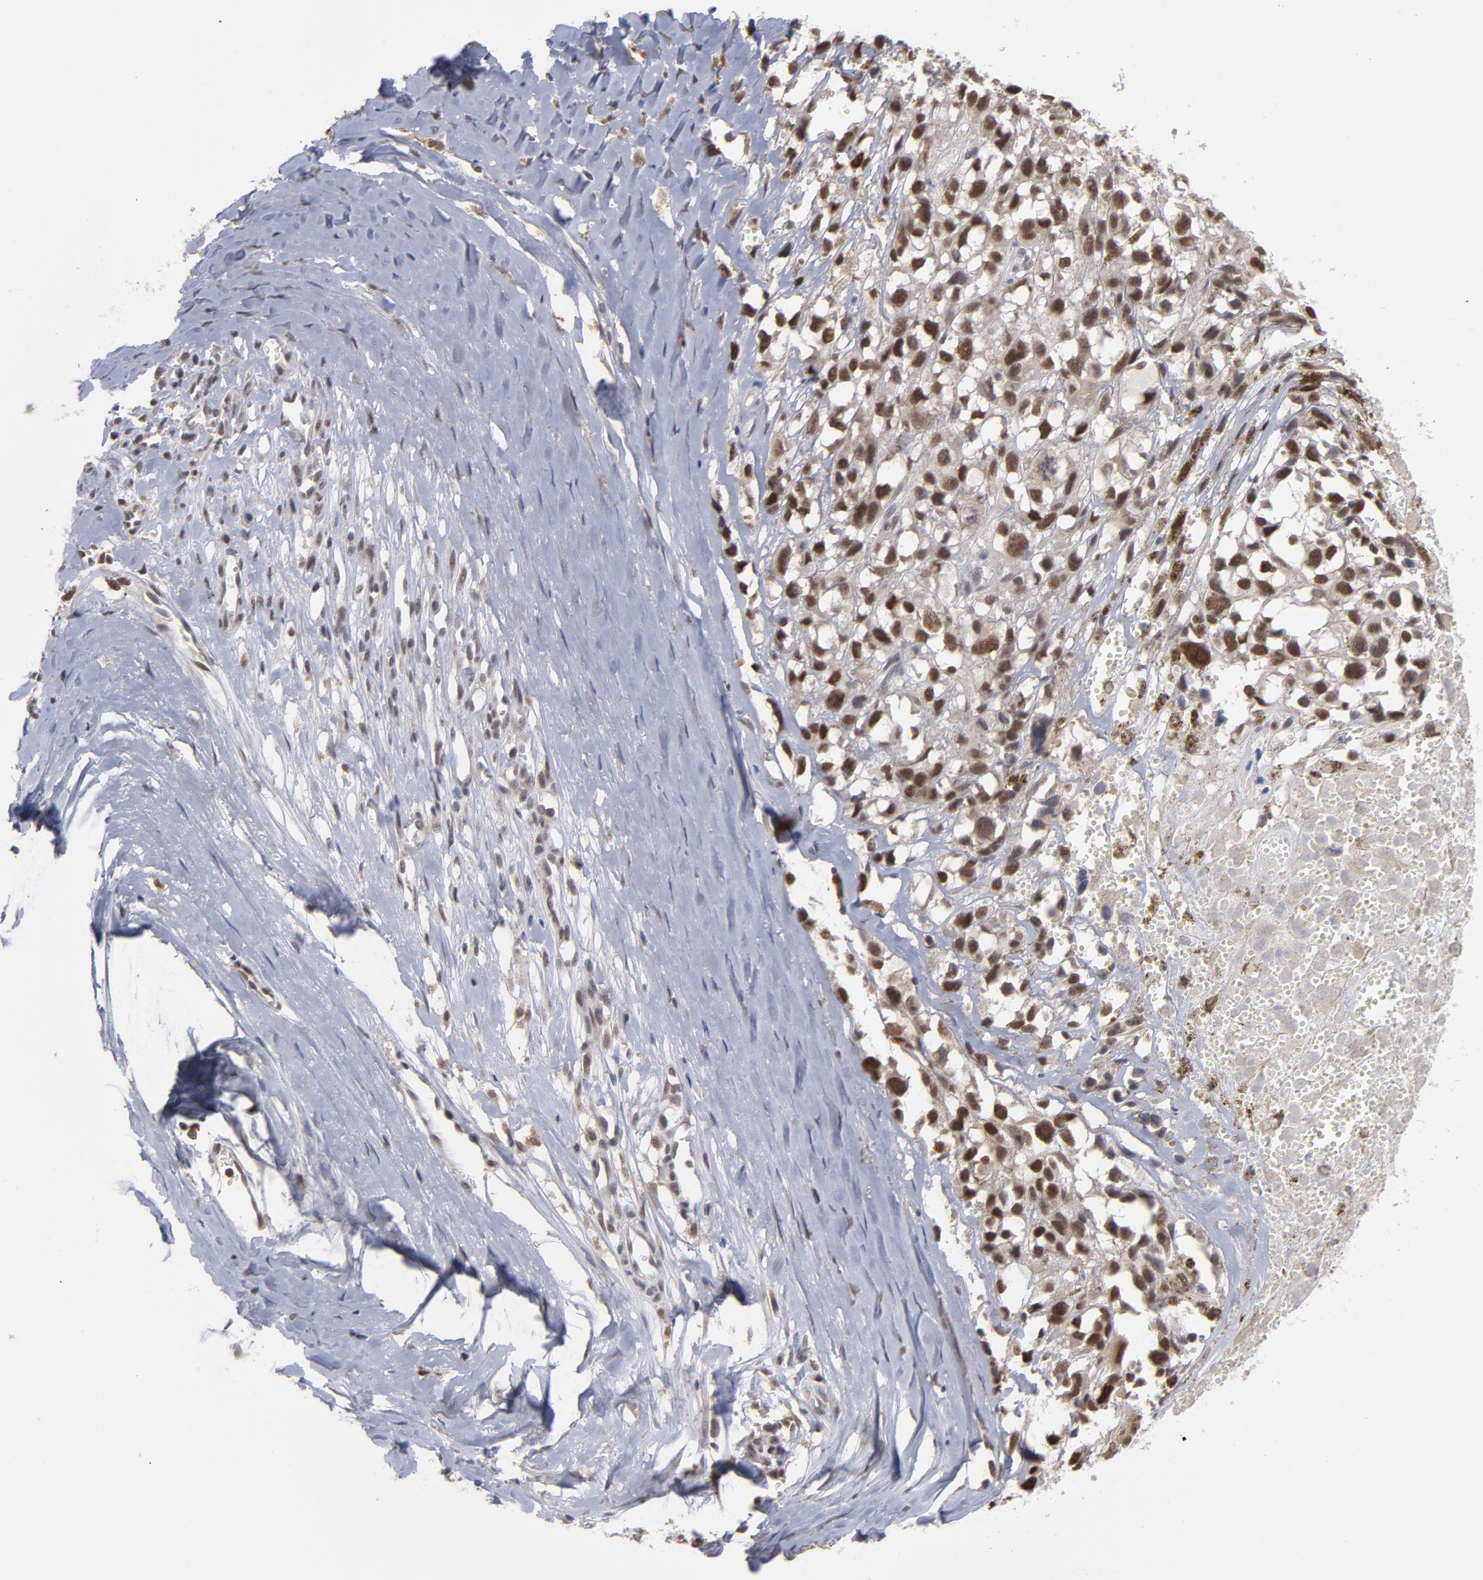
{"staining": {"intensity": "moderate", "quantity": ">75%", "location": "nuclear"}, "tissue": "melanoma", "cell_type": "Tumor cells", "image_type": "cancer", "snomed": [{"axis": "morphology", "description": "Malignant melanoma, Metastatic site"}, {"axis": "topography", "description": "Lymph node"}], "caption": "IHC photomicrograph of neoplastic tissue: malignant melanoma (metastatic site) stained using immunohistochemistry (IHC) reveals medium levels of moderate protein expression localized specifically in the nuclear of tumor cells, appearing as a nuclear brown color.", "gene": "OAS1", "patient": {"sex": "male", "age": 59}}